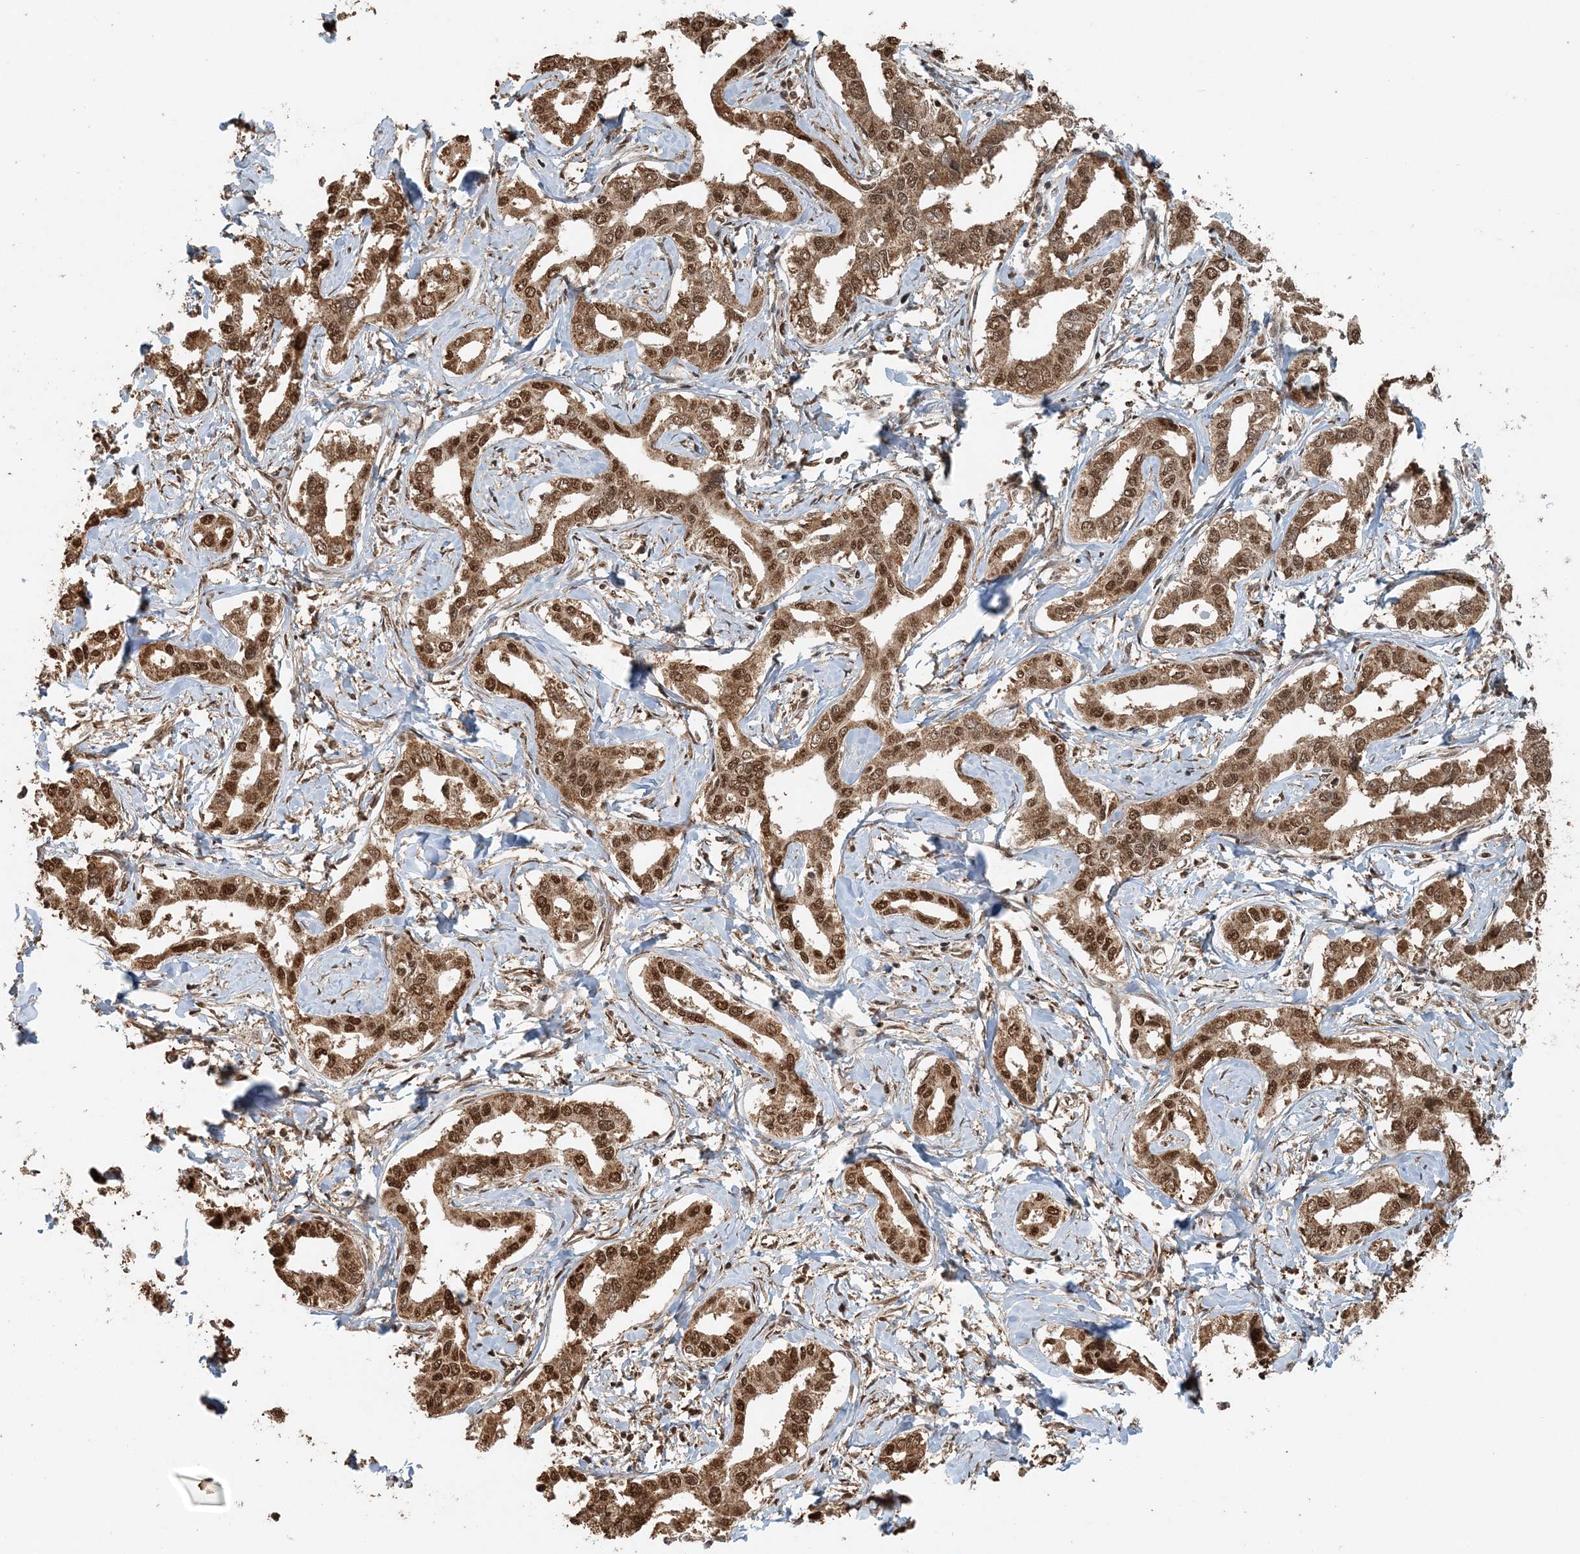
{"staining": {"intensity": "moderate", "quantity": ">75%", "location": "cytoplasmic/membranous,nuclear"}, "tissue": "liver cancer", "cell_type": "Tumor cells", "image_type": "cancer", "snomed": [{"axis": "morphology", "description": "Cholangiocarcinoma"}, {"axis": "topography", "description": "Liver"}], "caption": "High-power microscopy captured an immunohistochemistry (IHC) image of liver cholangiocarcinoma, revealing moderate cytoplasmic/membranous and nuclear expression in approximately >75% of tumor cells.", "gene": "ARHGAP35", "patient": {"sex": "male", "age": 59}}